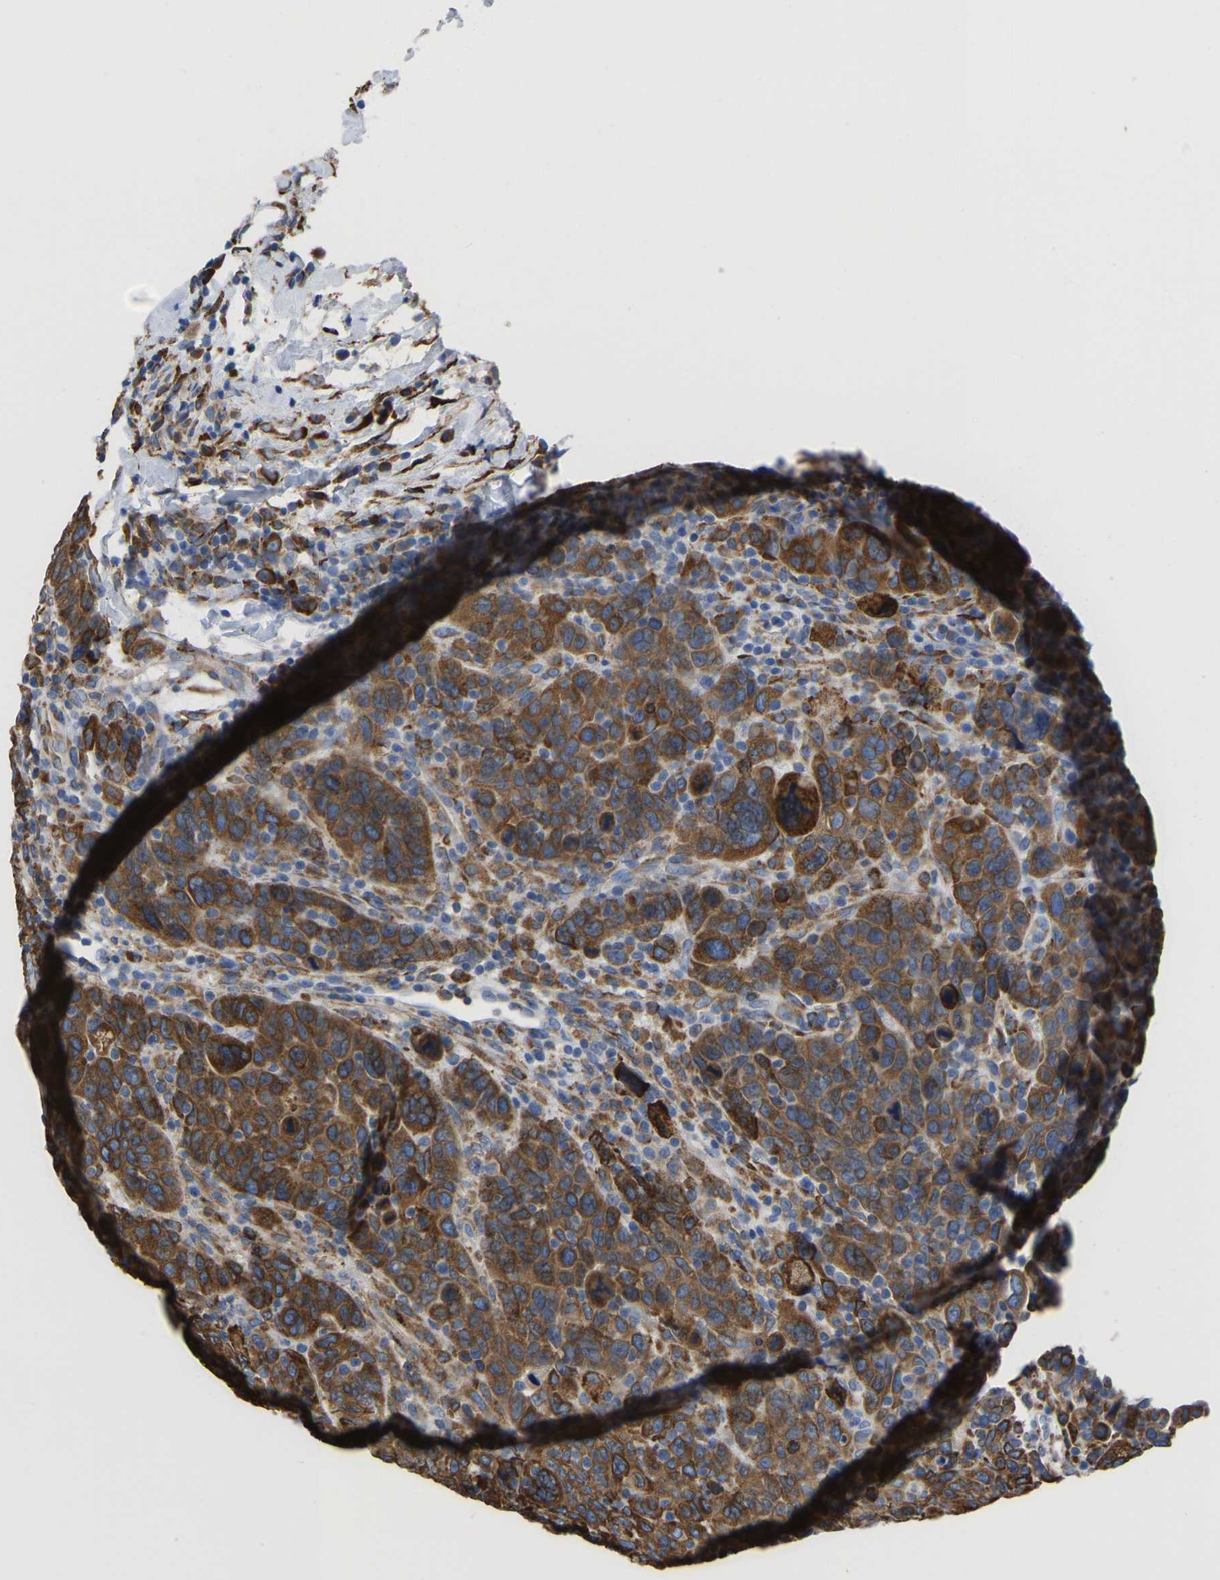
{"staining": {"intensity": "moderate", "quantity": ">75%", "location": "cytoplasmic/membranous"}, "tissue": "breast cancer", "cell_type": "Tumor cells", "image_type": "cancer", "snomed": [{"axis": "morphology", "description": "Duct carcinoma"}, {"axis": "topography", "description": "Breast"}], "caption": "The photomicrograph shows a brown stain indicating the presence of a protein in the cytoplasmic/membranous of tumor cells in breast cancer.", "gene": "P4HB", "patient": {"sex": "female", "age": 37}}